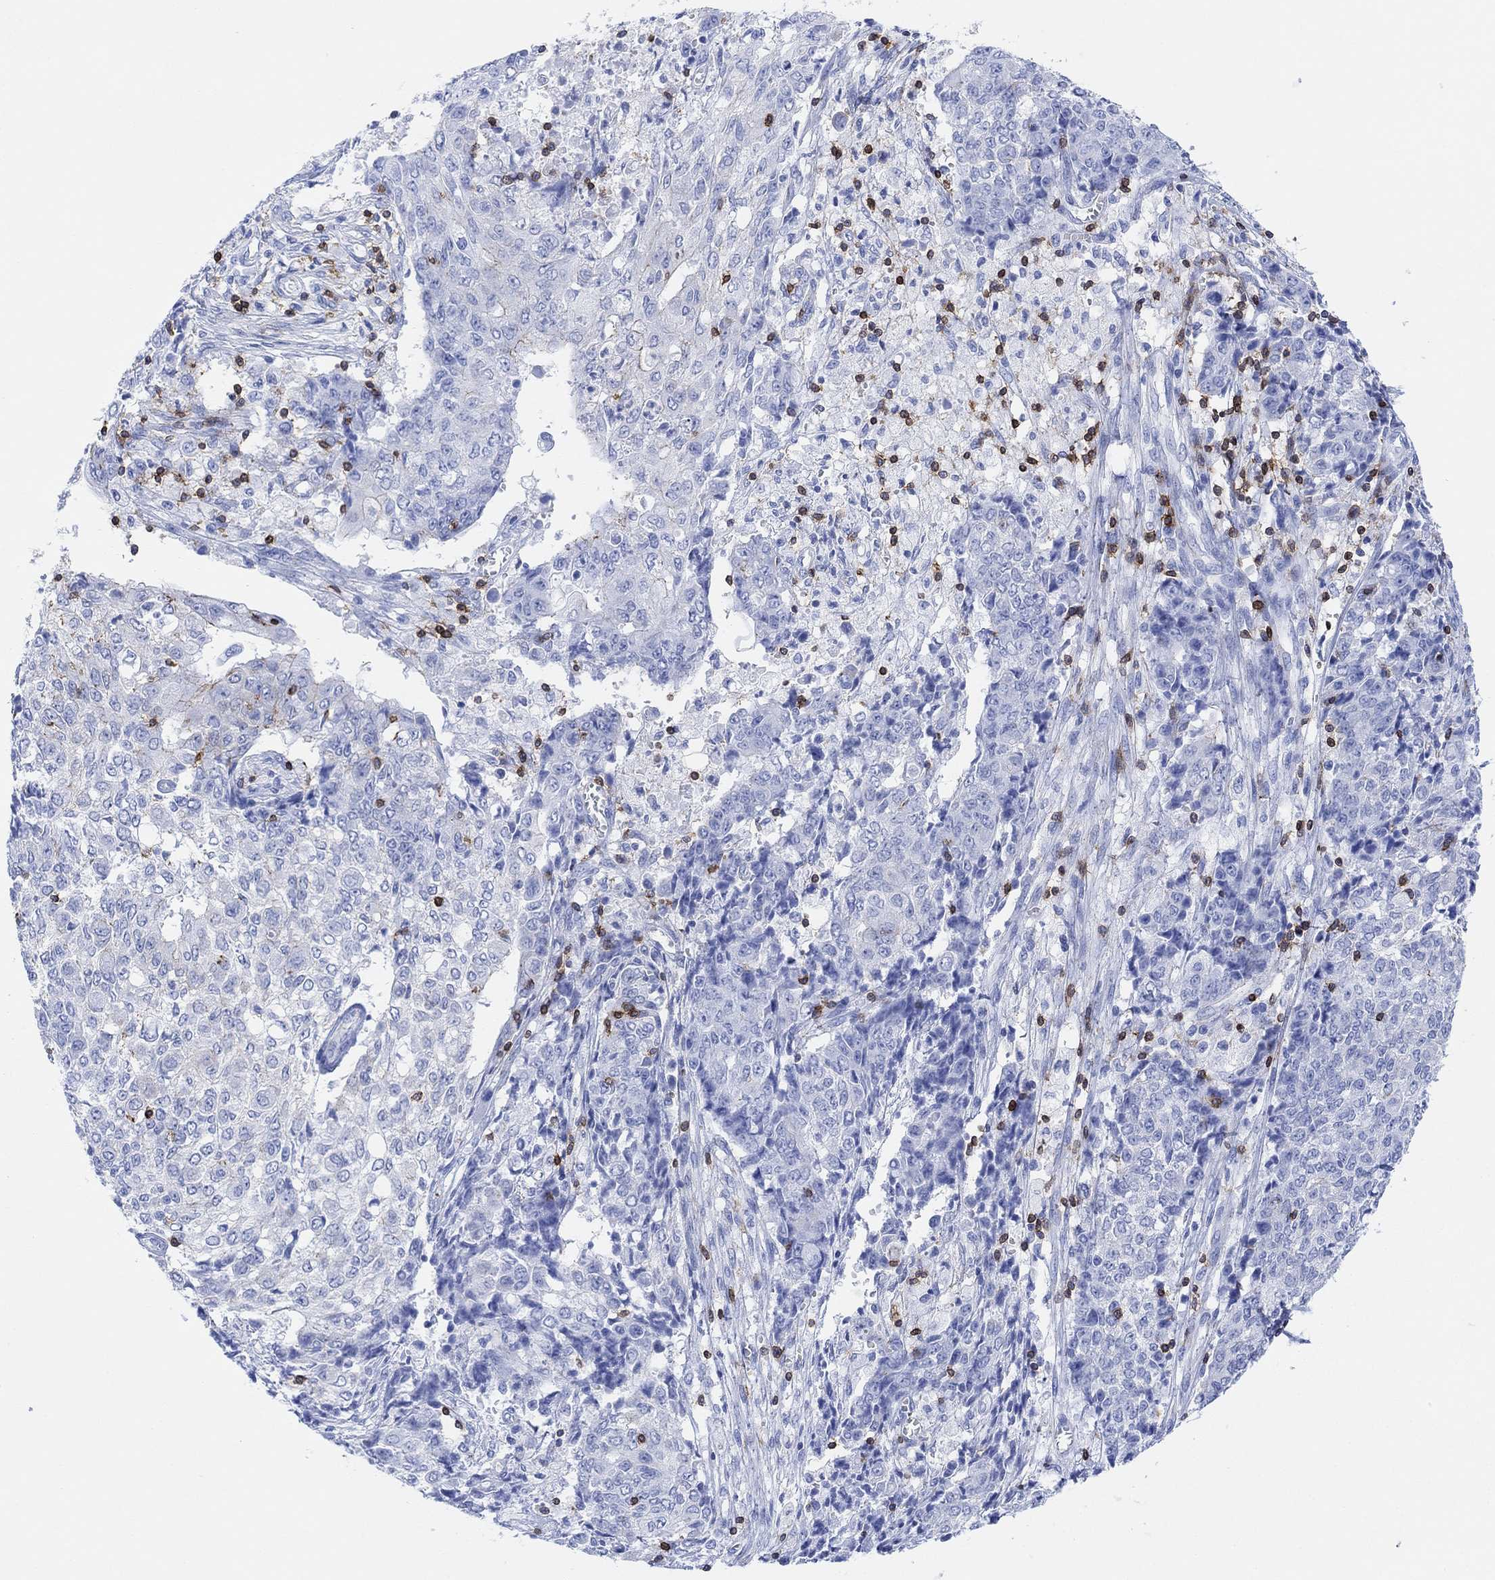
{"staining": {"intensity": "negative", "quantity": "none", "location": "none"}, "tissue": "ovarian cancer", "cell_type": "Tumor cells", "image_type": "cancer", "snomed": [{"axis": "morphology", "description": "Carcinoma, endometroid"}, {"axis": "topography", "description": "Ovary"}], "caption": "Human ovarian endometroid carcinoma stained for a protein using immunohistochemistry demonstrates no positivity in tumor cells.", "gene": "GPR65", "patient": {"sex": "female", "age": 42}}